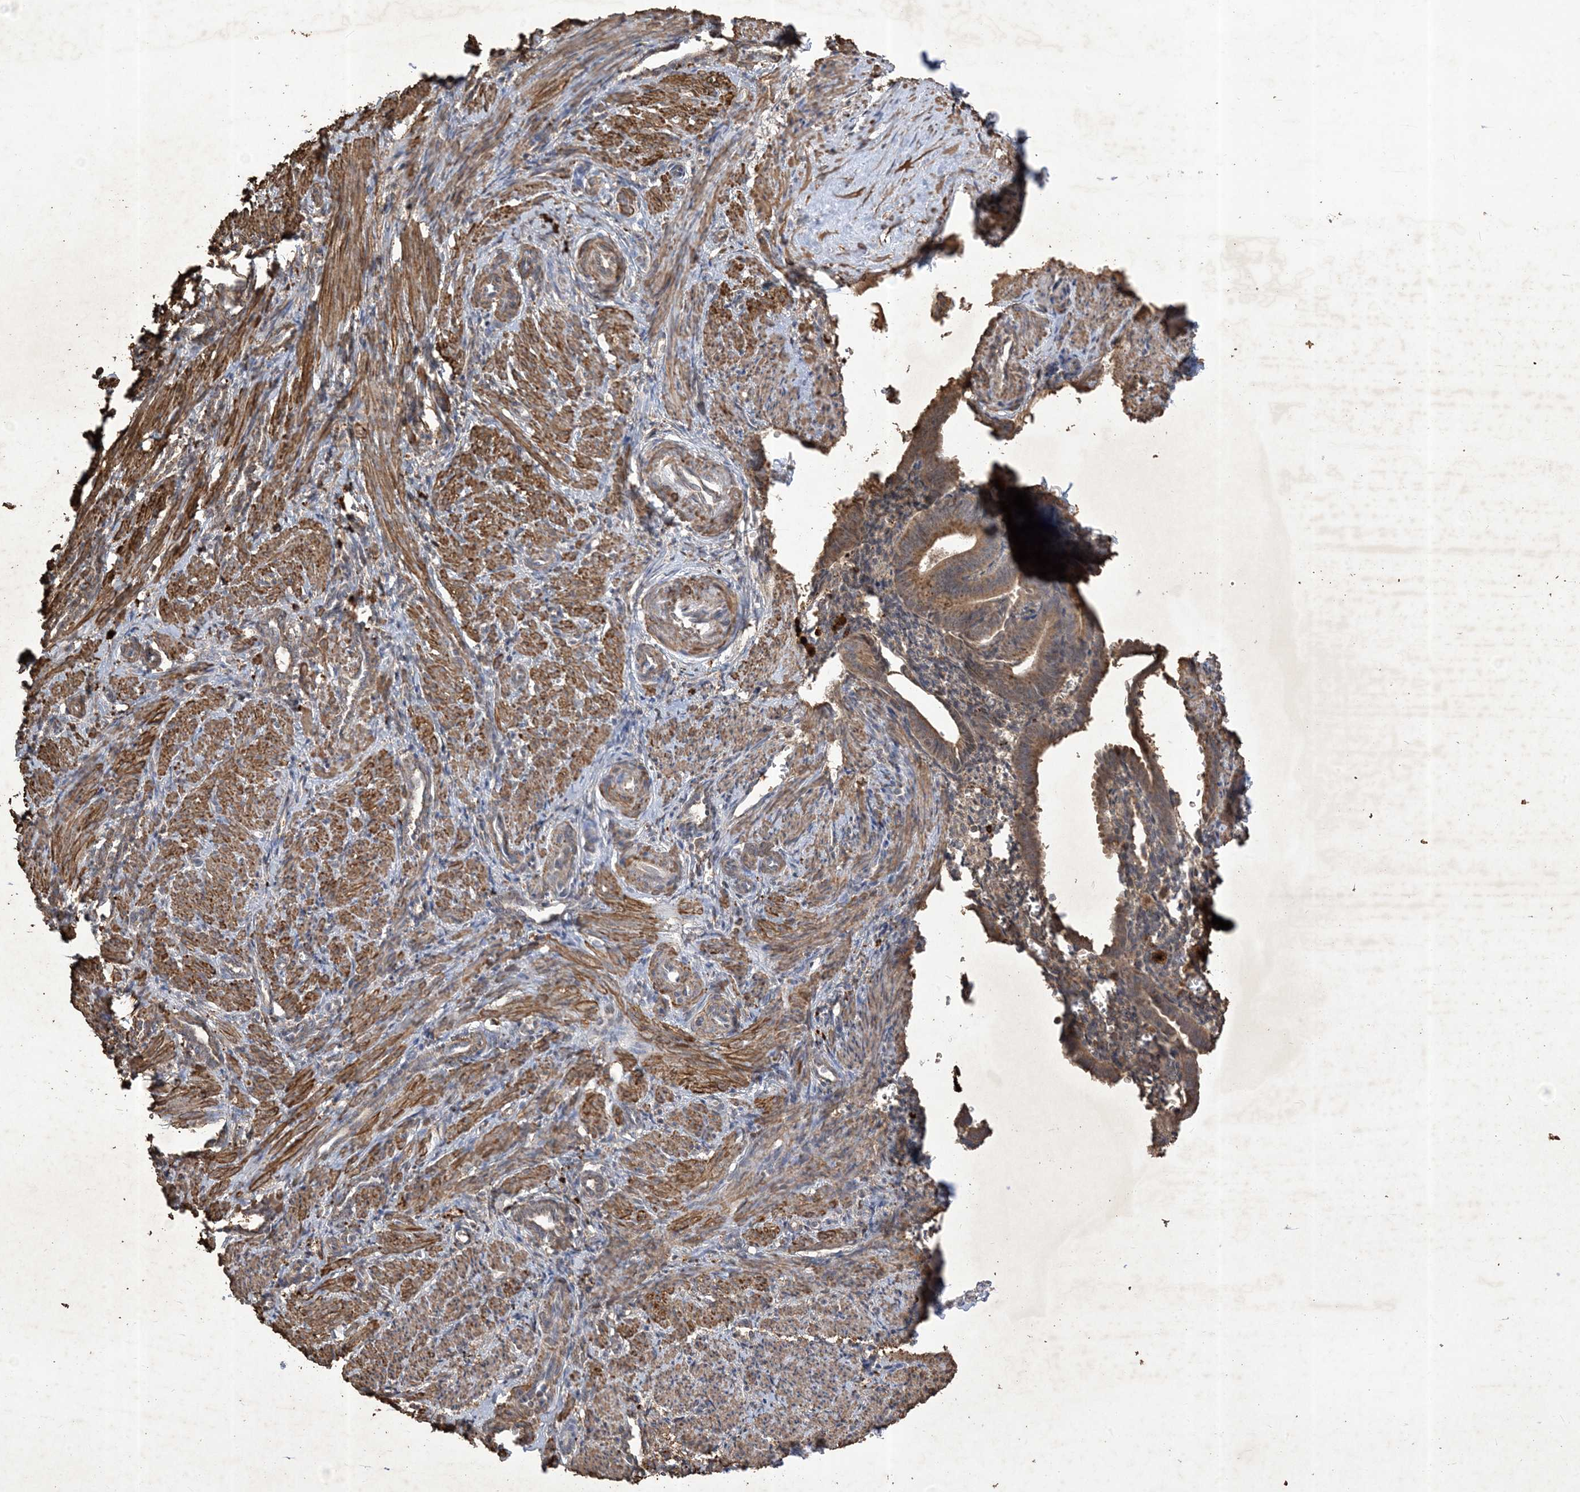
{"staining": {"intensity": "moderate", "quantity": ">75%", "location": "cytoplasmic/membranous"}, "tissue": "smooth muscle", "cell_type": "Smooth muscle cells", "image_type": "normal", "snomed": [{"axis": "morphology", "description": "Normal tissue, NOS"}, {"axis": "topography", "description": "Endometrium"}], "caption": "Protein expression analysis of unremarkable human smooth muscle reveals moderate cytoplasmic/membranous expression in approximately >75% of smooth muscle cells.", "gene": "HPS4", "patient": {"sex": "female", "age": 33}}